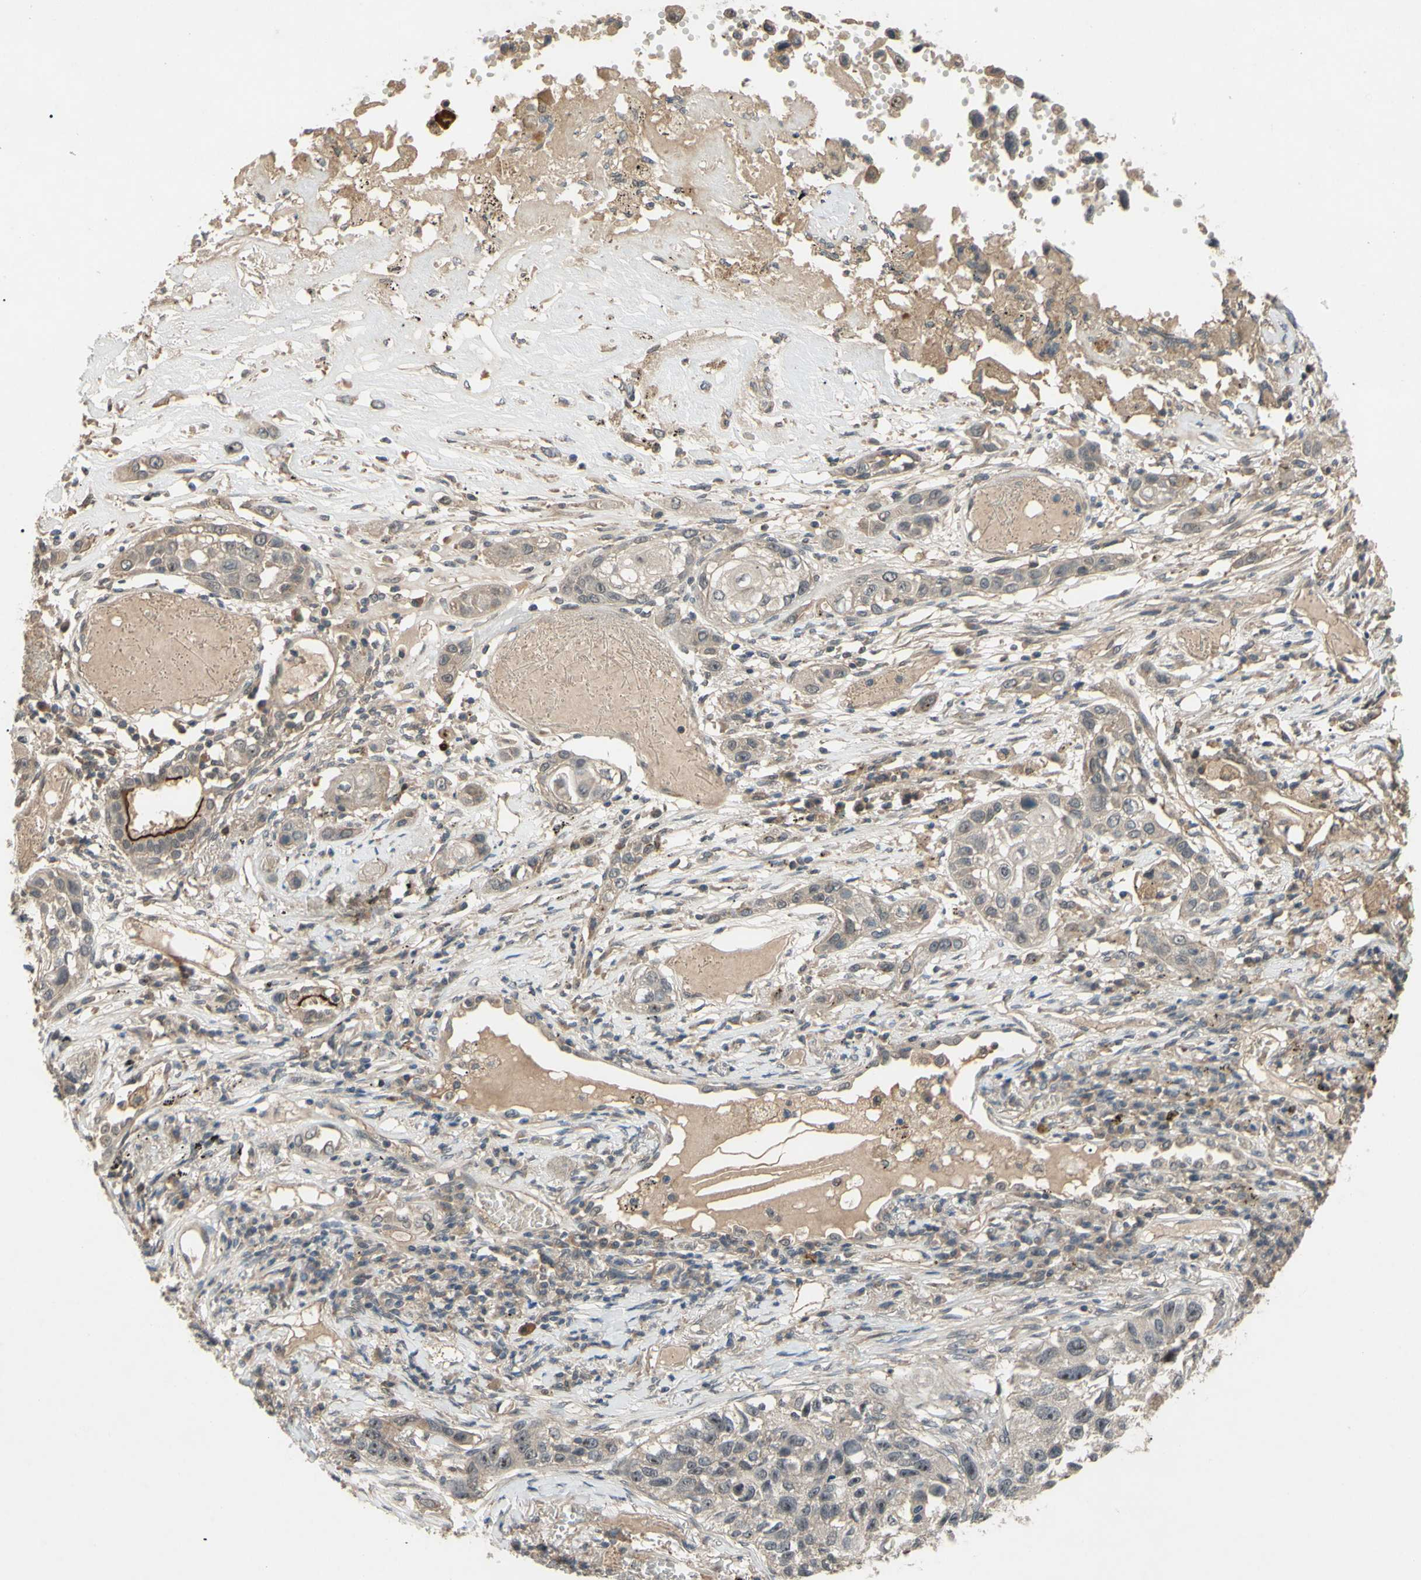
{"staining": {"intensity": "weak", "quantity": ">75%", "location": "cytoplasmic/membranous"}, "tissue": "lung cancer", "cell_type": "Tumor cells", "image_type": "cancer", "snomed": [{"axis": "morphology", "description": "Squamous cell carcinoma, NOS"}, {"axis": "topography", "description": "Lung"}], "caption": "About >75% of tumor cells in human lung cancer (squamous cell carcinoma) exhibit weak cytoplasmic/membranous protein positivity as visualized by brown immunohistochemical staining.", "gene": "ALK", "patient": {"sex": "male", "age": 71}}